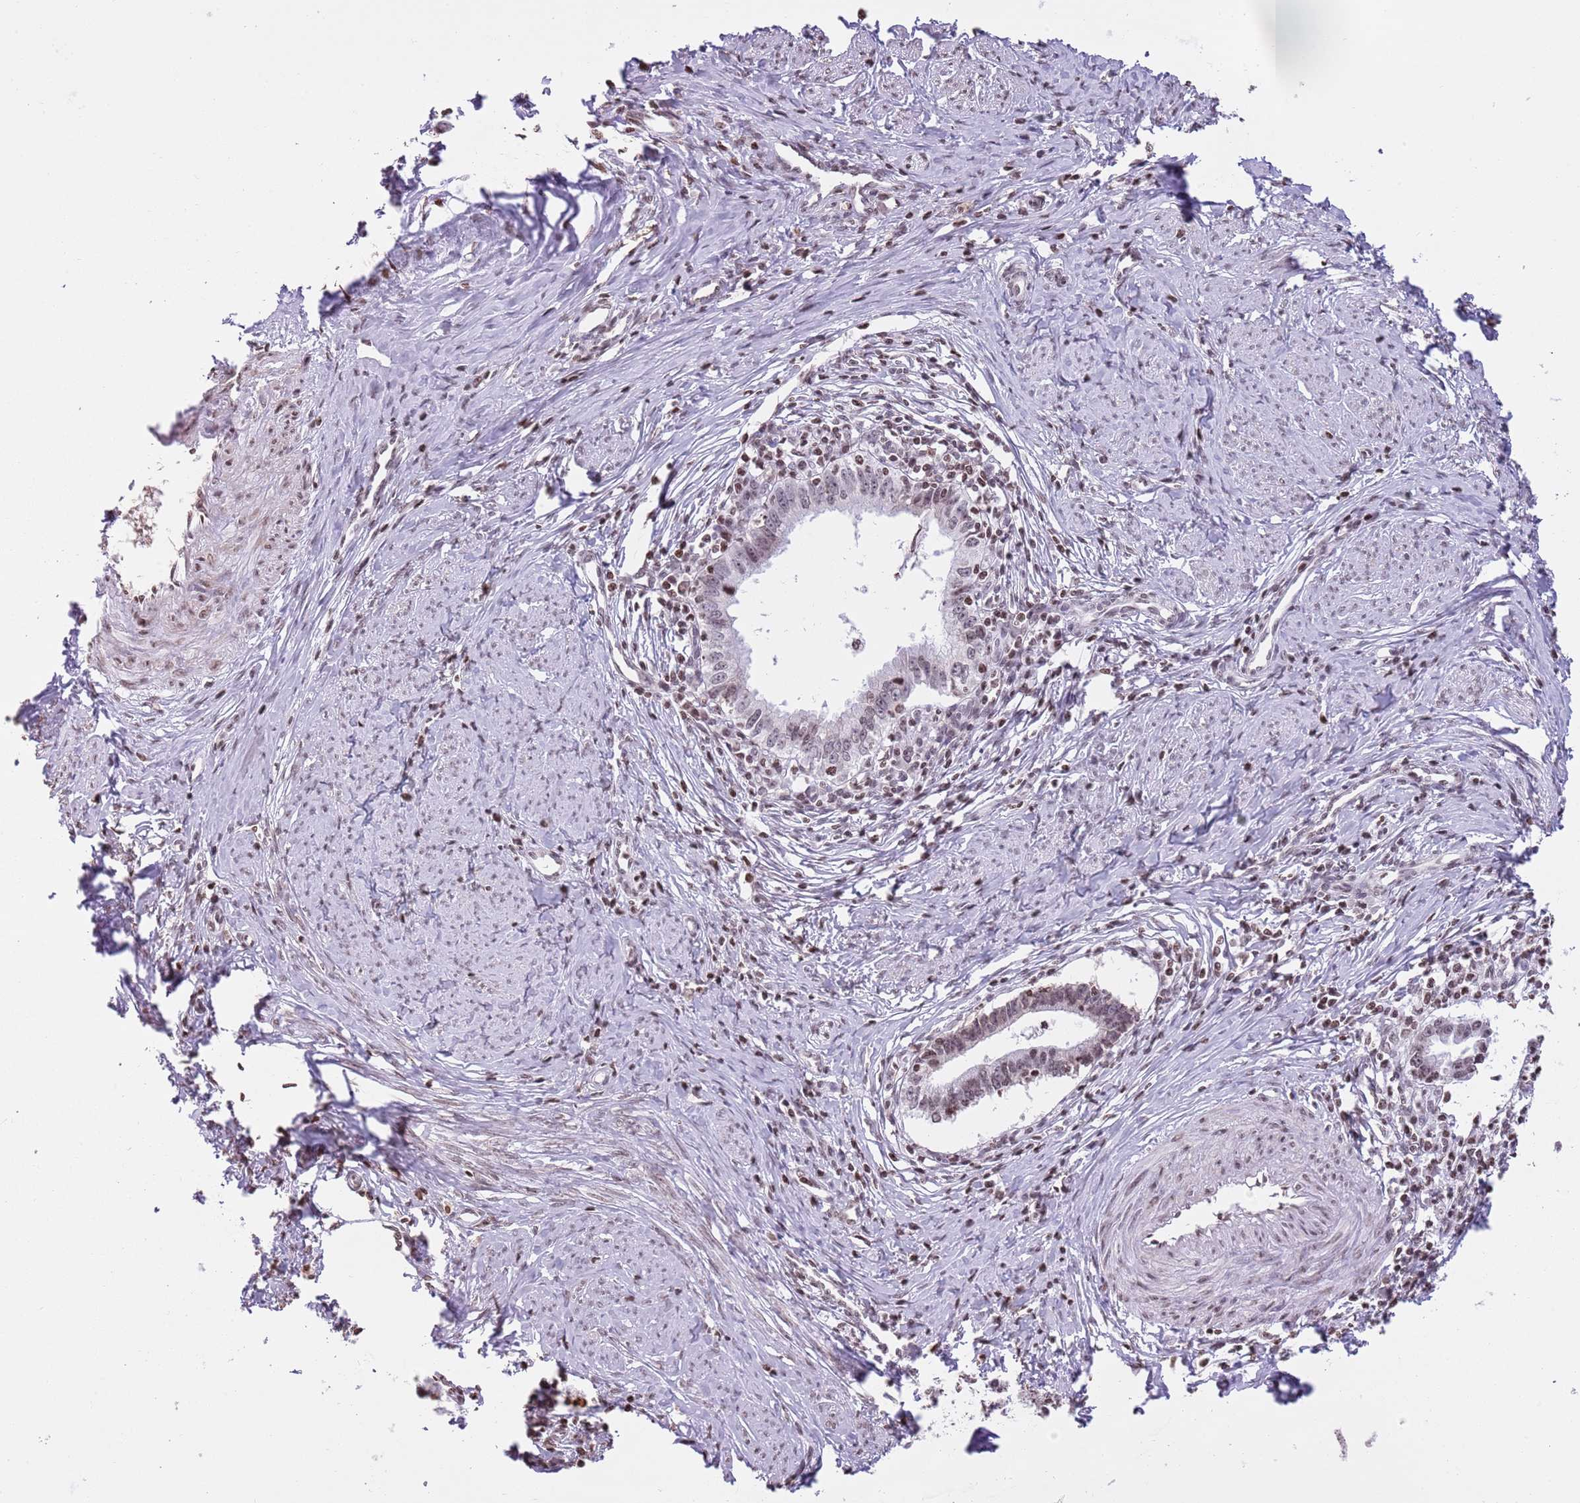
{"staining": {"intensity": "weak", "quantity": "25%-75%", "location": "nuclear"}, "tissue": "cervical cancer", "cell_type": "Tumor cells", "image_type": "cancer", "snomed": [{"axis": "morphology", "description": "Adenocarcinoma, NOS"}, {"axis": "topography", "description": "Cervix"}], "caption": "Protein staining of adenocarcinoma (cervical) tissue reveals weak nuclear positivity in approximately 25%-75% of tumor cells.", "gene": "KPNA3", "patient": {"sex": "female", "age": 36}}